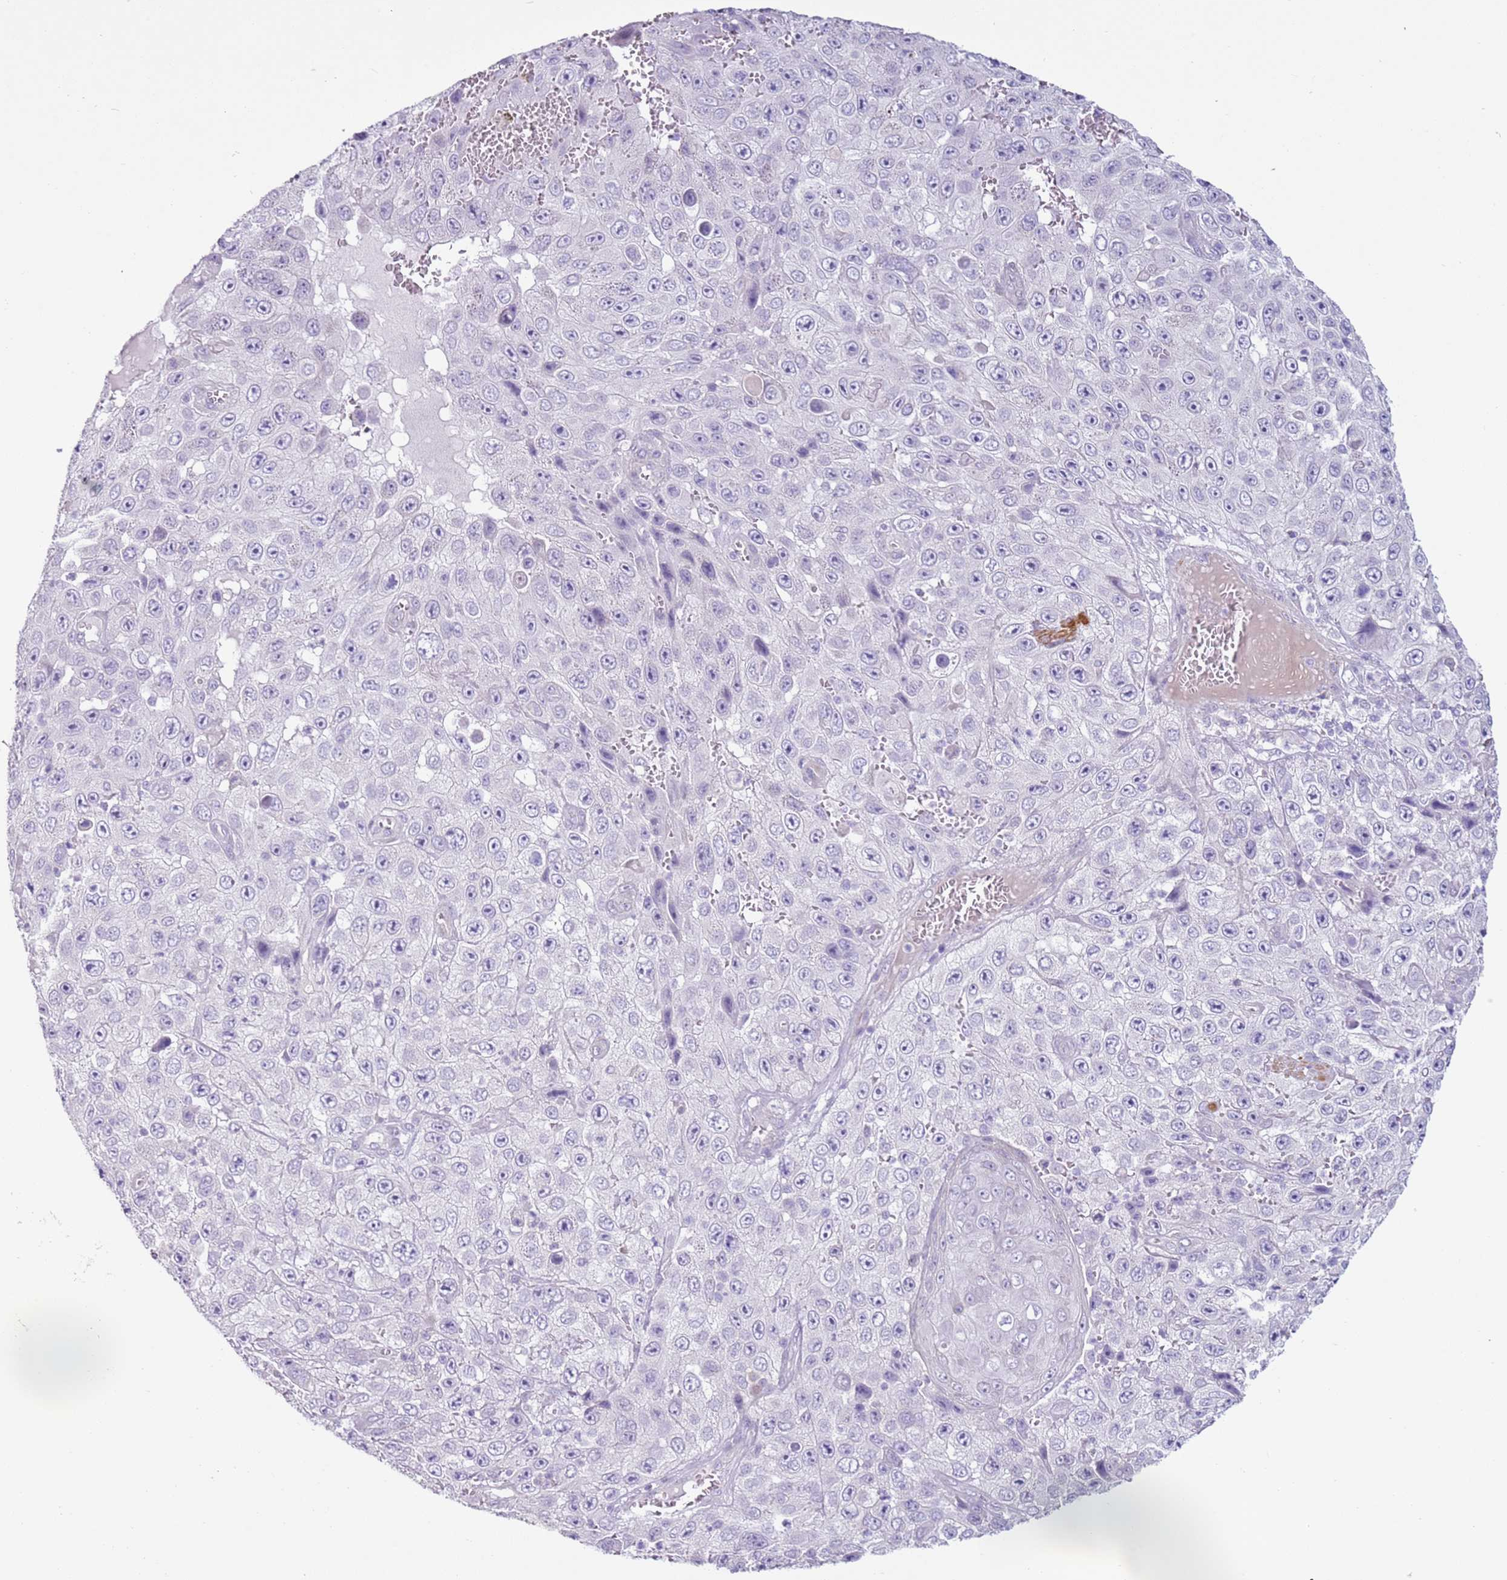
{"staining": {"intensity": "negative", "quantity": "none", "location": "none"}, "tissue": "skin cancer", "cell_type": "Tumor cells", "image_type": "cancer", "snomed": [{"axis": "morphology", "description": "Squamous cell carcinoma, NOS"}, {"axis": "topography", "description": "Skin"}], "caption": "Squamous cell carcinoma (skin) was stained to show a protein in brown. There is no significant expression in tumor cells. Nuclei are stained in blue.", "gene": "ZNF239", "patient": {"sex": "male", "age": 82}}